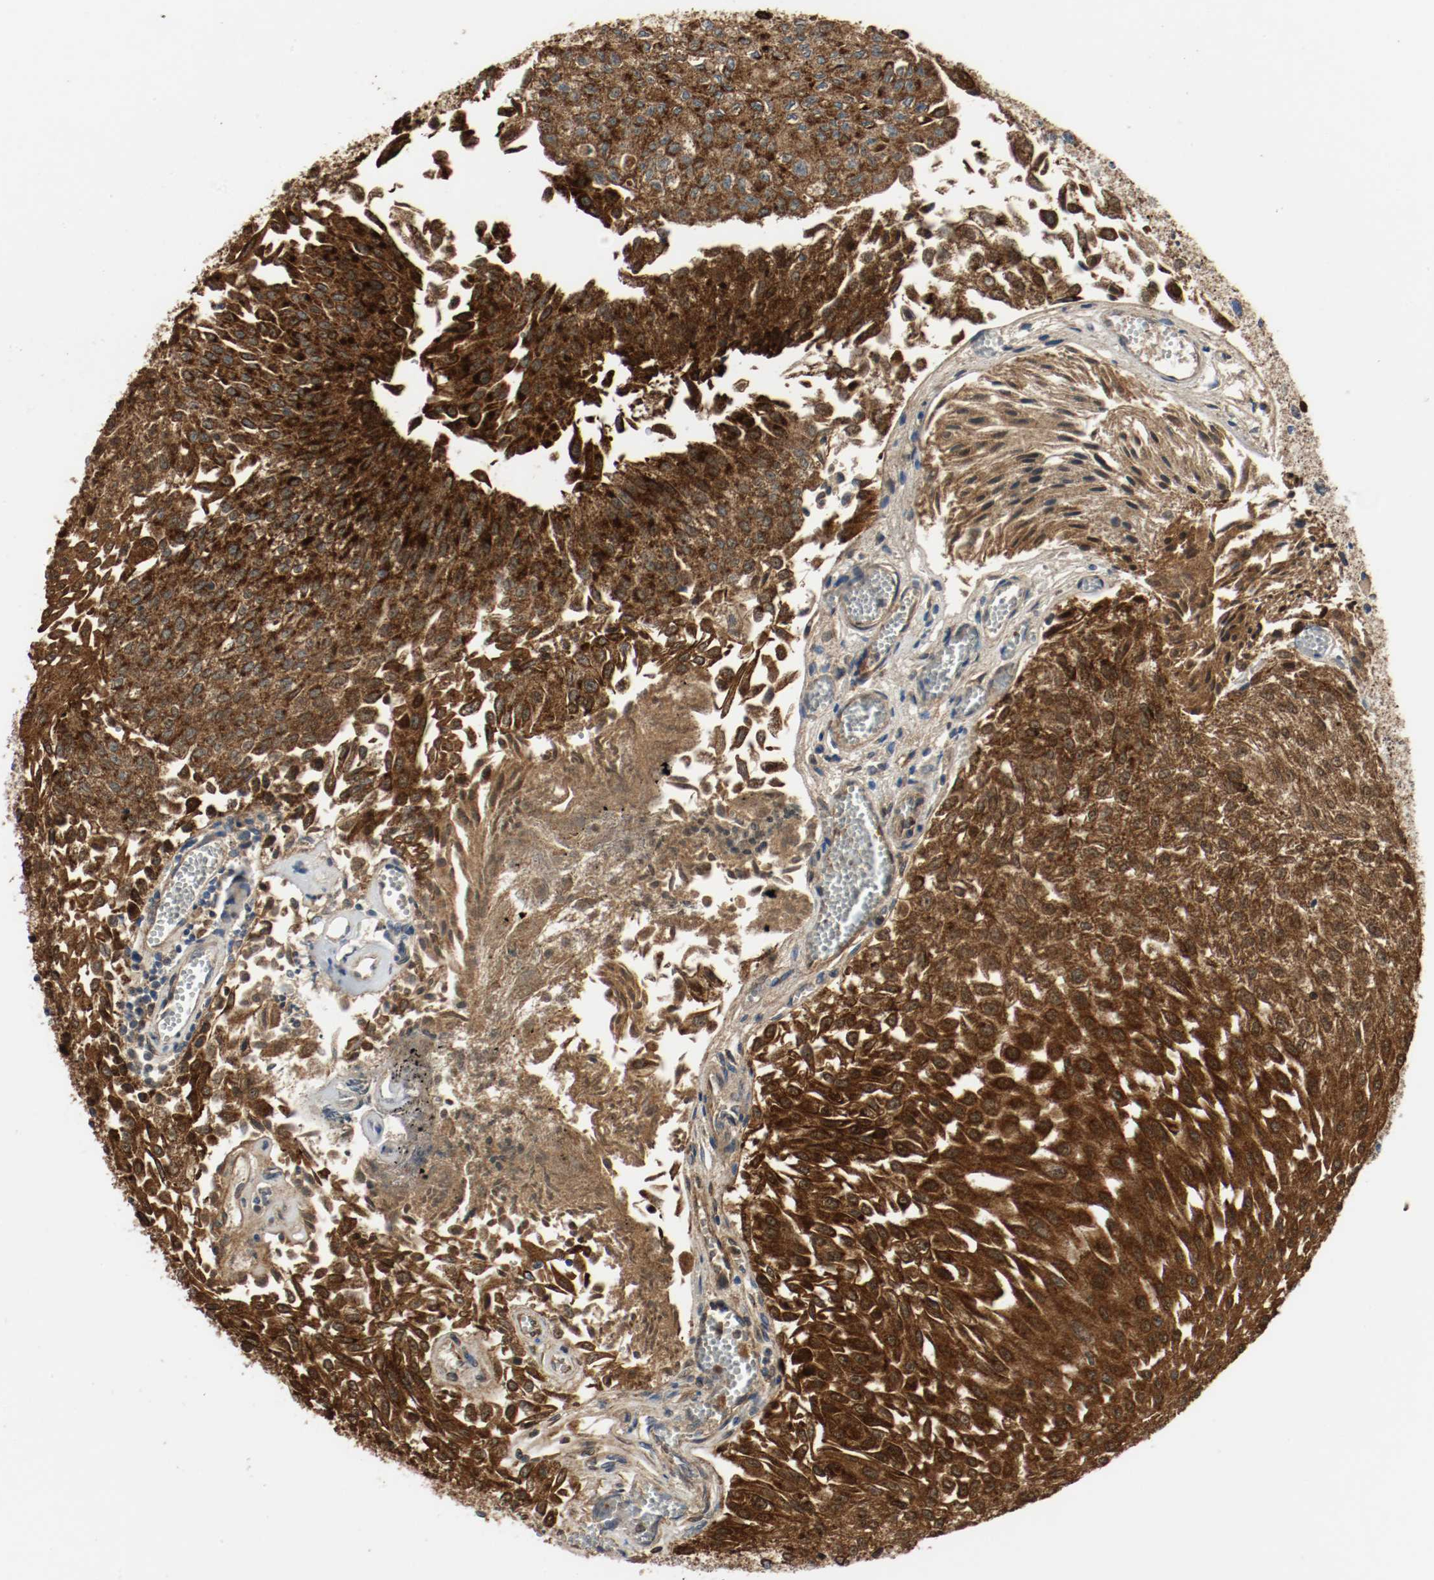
{"staining": {"intensity": "strong", "quantity": ">75%", "location": "cytoplasmic/membranous,nuclear"}, "tissue": "urothelial cancer", "cell_type": "Tumor cells", "image_type": "cancer", "snomed": [{"axis": "morphology", "description": "Urothelial carcinoma, Low grade"}, {"axis": "topography", "description": "Urinary bladder"}], "caption": "This is a photomicrograph of IHC staining of urothelial cancer, which shows strong expression in the cytoplasmic/membranous and nuclear of tumor cells.", "gene": "ALDH4A1", "patient": {"sex": "male", "age": 86}}